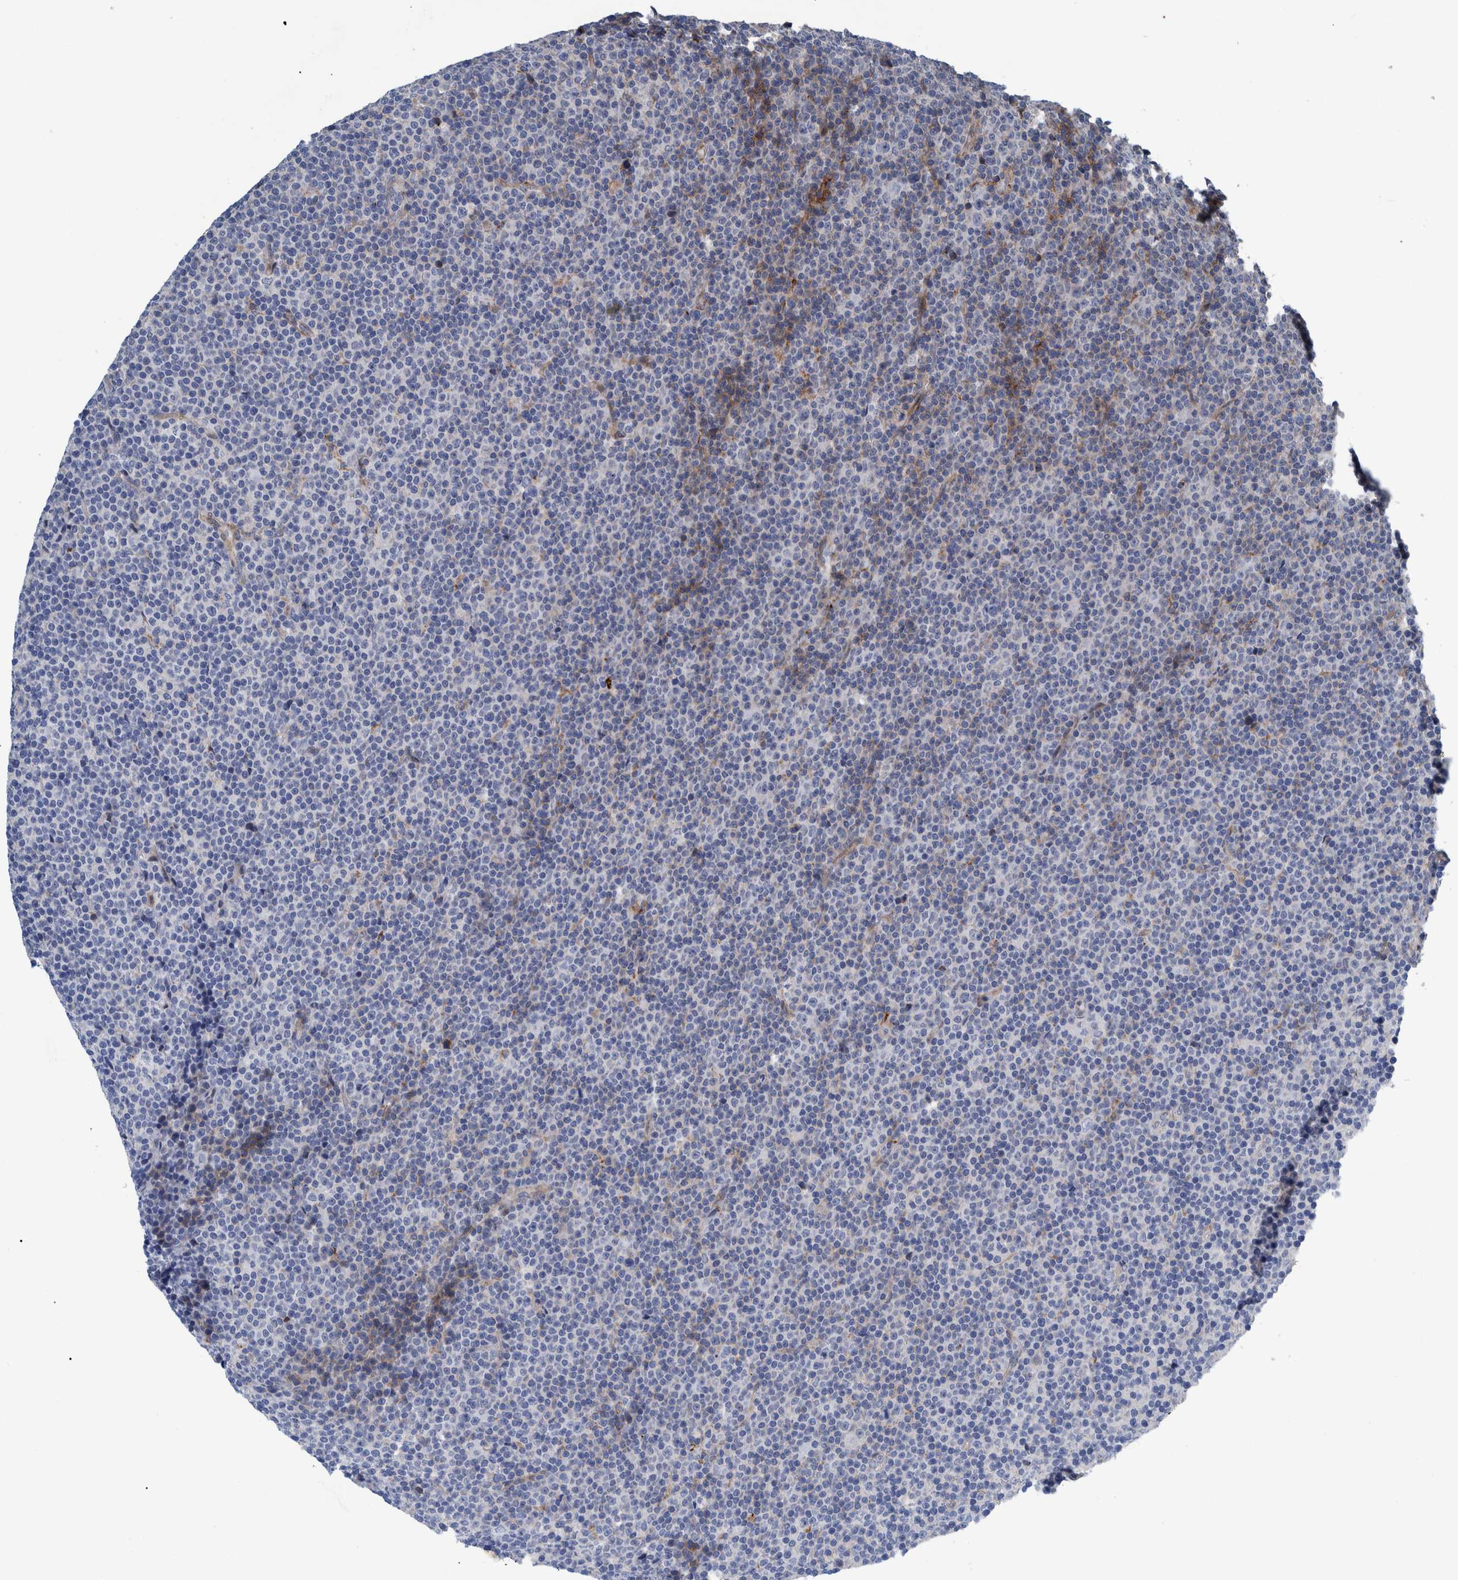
{"staining": {"intensity": "negative", "quantity": "none", "location": "none"}, "tissue": "lymphoma", "cell_type": "Tumor cells", "image_type": "cancer", "snomed": [{"axis": "morphology", "description": "Malignant lymphoma, non-Hodgkin's type, Low grade"}, {"axis": "topography", "description": "Lymph node"}], "caption": "High magnification brightfield microscopy of lymphoma stained with DAB (3,3'-diaminobenzidine) (brown) and counterstained with hematoxylin (blue): tumor cells show no significant staining.", "gene": "MKS1", "patient": {"sex": "female", "age": 67}}